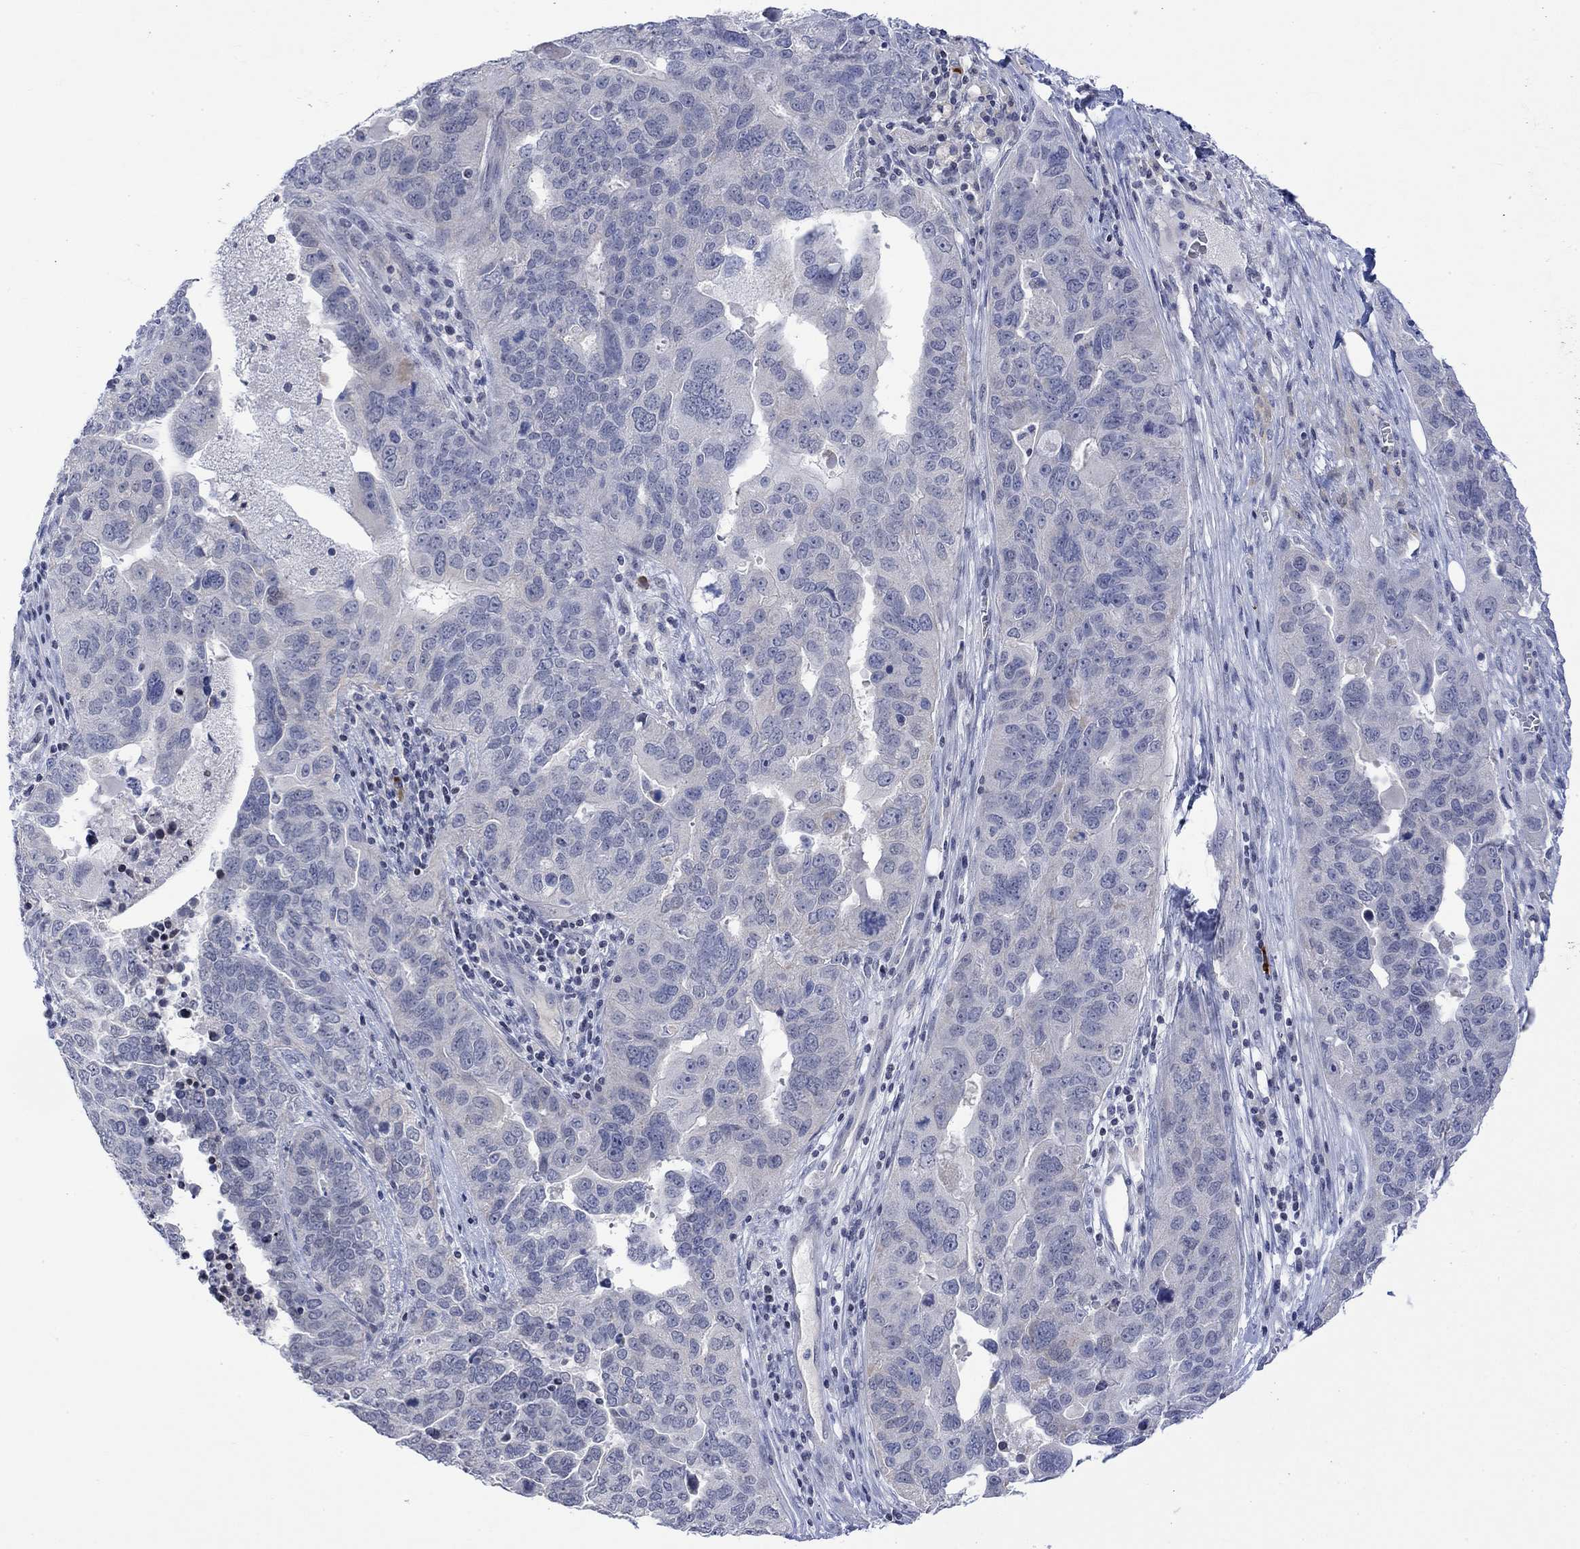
{"staining": {"intensity": "negative", "quantity": "none", "location": "none"}, "tissue": "ovarian cancer", "cell_type": "Tumor cells", "image_type": "cancer", "snomed": [{"axis": "morphology", "description": "Carcinoma, endometroid"}, {"axis": "topography", "description": "Soft tissue"}, {"axis": "topography", "description": "Ovary"}], "caption": "High magnification brightfield microscopy of ovarian cancer (endometroid carcinoma) stained with DAB (brown) and counterstained with hematoxylin (blue): tumor cells show no significant expression.", "gene": "DCX", "patient": {"sex": "female", "age": 52}}